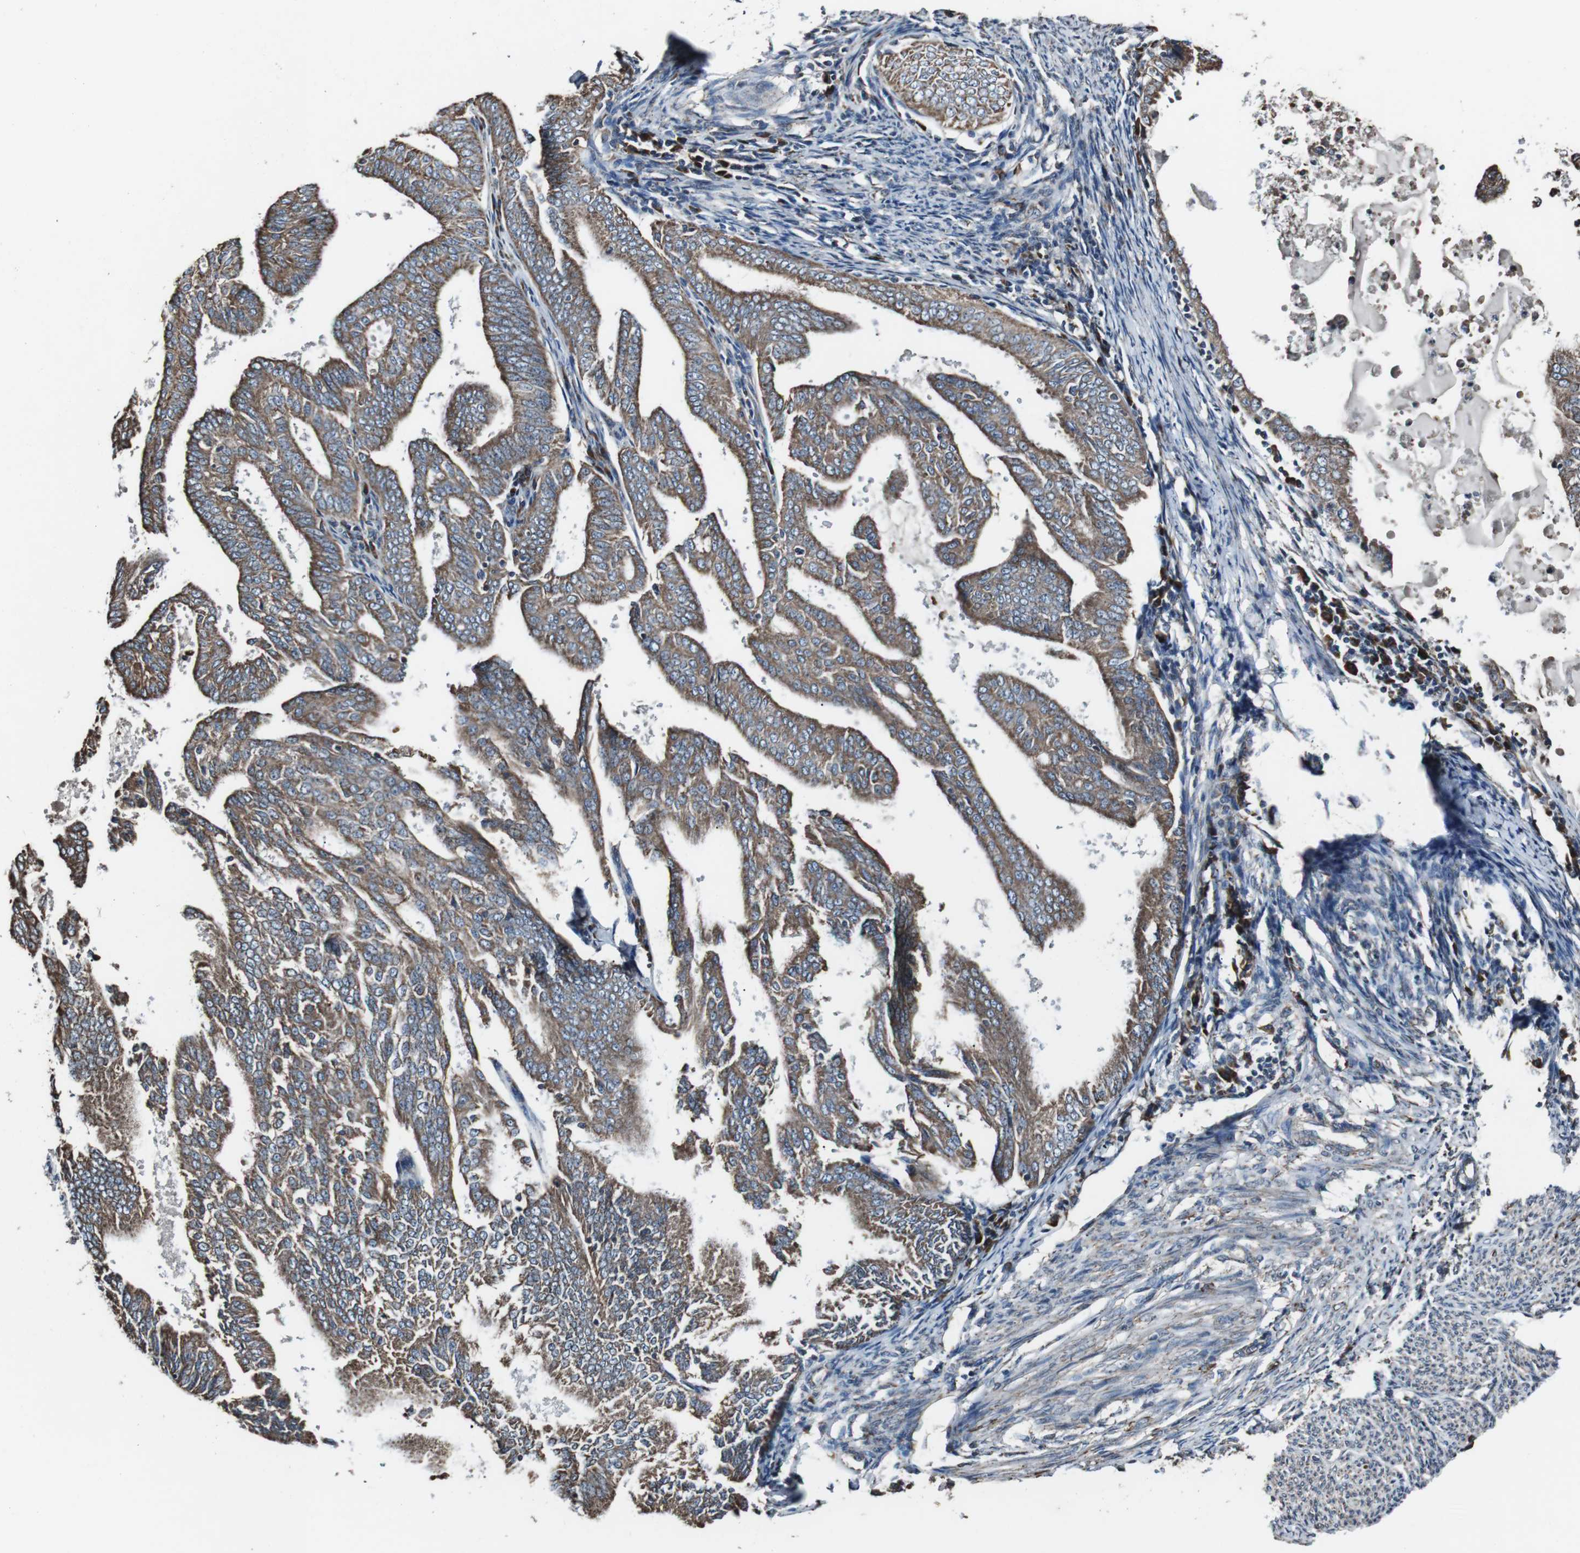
{"staining": {"intensity": "moderate", "quantity": ">75%", "location": "cytoplasmic/membranous"}, "tissue": "endometrial cancer", "cell_type": "Tumor cells", "image_type": "cancer", "snomed": [{"axis": "morphology", "description": "Adenocarcinoma, NOS"}, {"axis": "topography", "description": "Endometrium"}], "caption": "Endometrial adenocarcinoma tissue displays moderate cytoplasmic/membranous positivity in about >75% of tumor cells", "gene": "CISD2", "patient": {"sex": "female", "age": 58}}